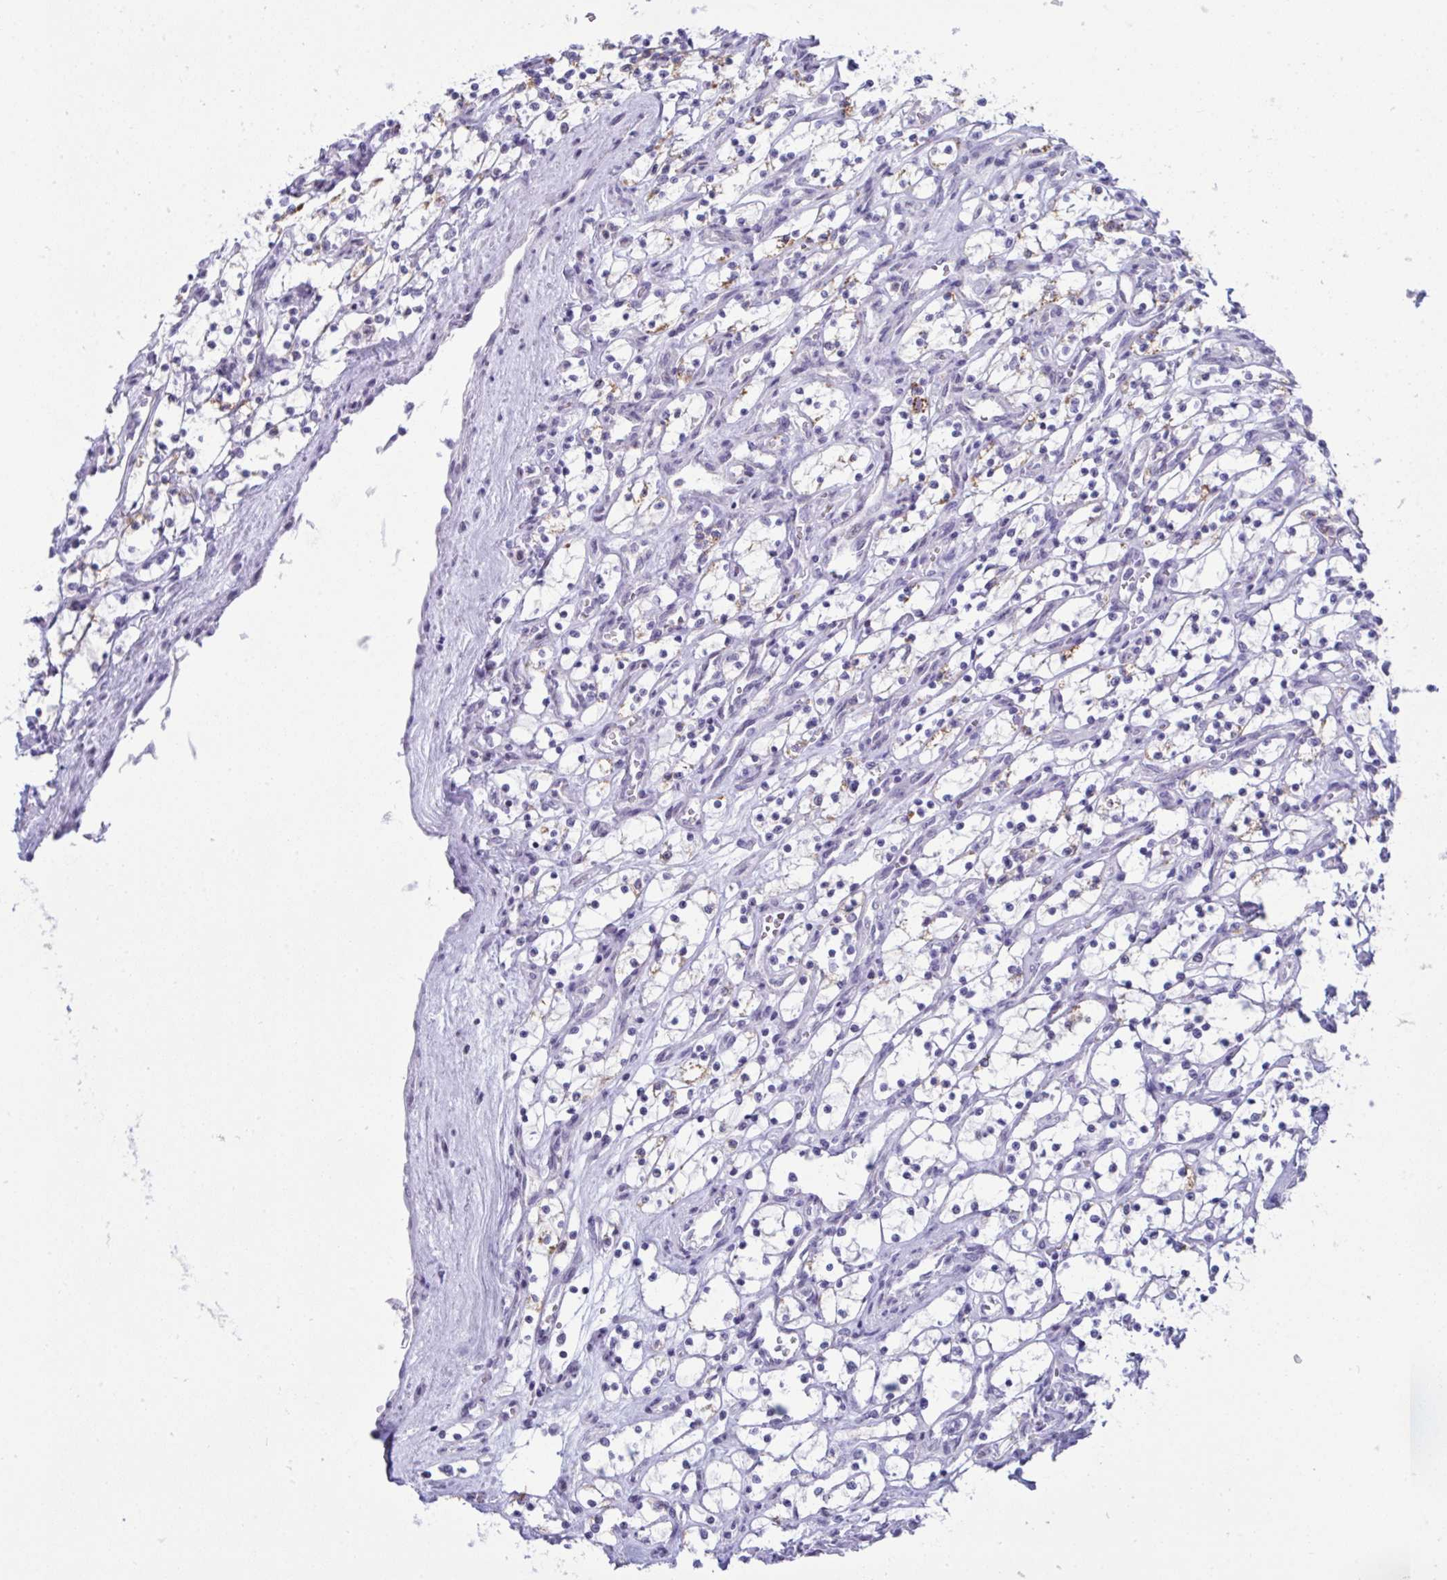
{"staining": {"intensity": "negative", "quantity": "none", "location": "none"}, "tissue": "renal cancer", "cell_type": "Tumor cells", "image_type": "cancer", "snomed": [{"axis": "morphology", "description": "Adenocarcinoma, NOS"}, {"axis": "topography", "description": "Kidney"}], "caption": "Immunohistochemistry image of renal adenocarcinoma stained for a protein (brown), which displays no positivity in tumor cells. The staining was performed using DAB (3,3'-diaminobenzidine) to visualize the protein expression in brown, while the nuclei were stained in blue with hematoxylin (Magnification: 20x).", "gene": "PLA2G12B", "patient": {"sex": "female", "age": 69}}